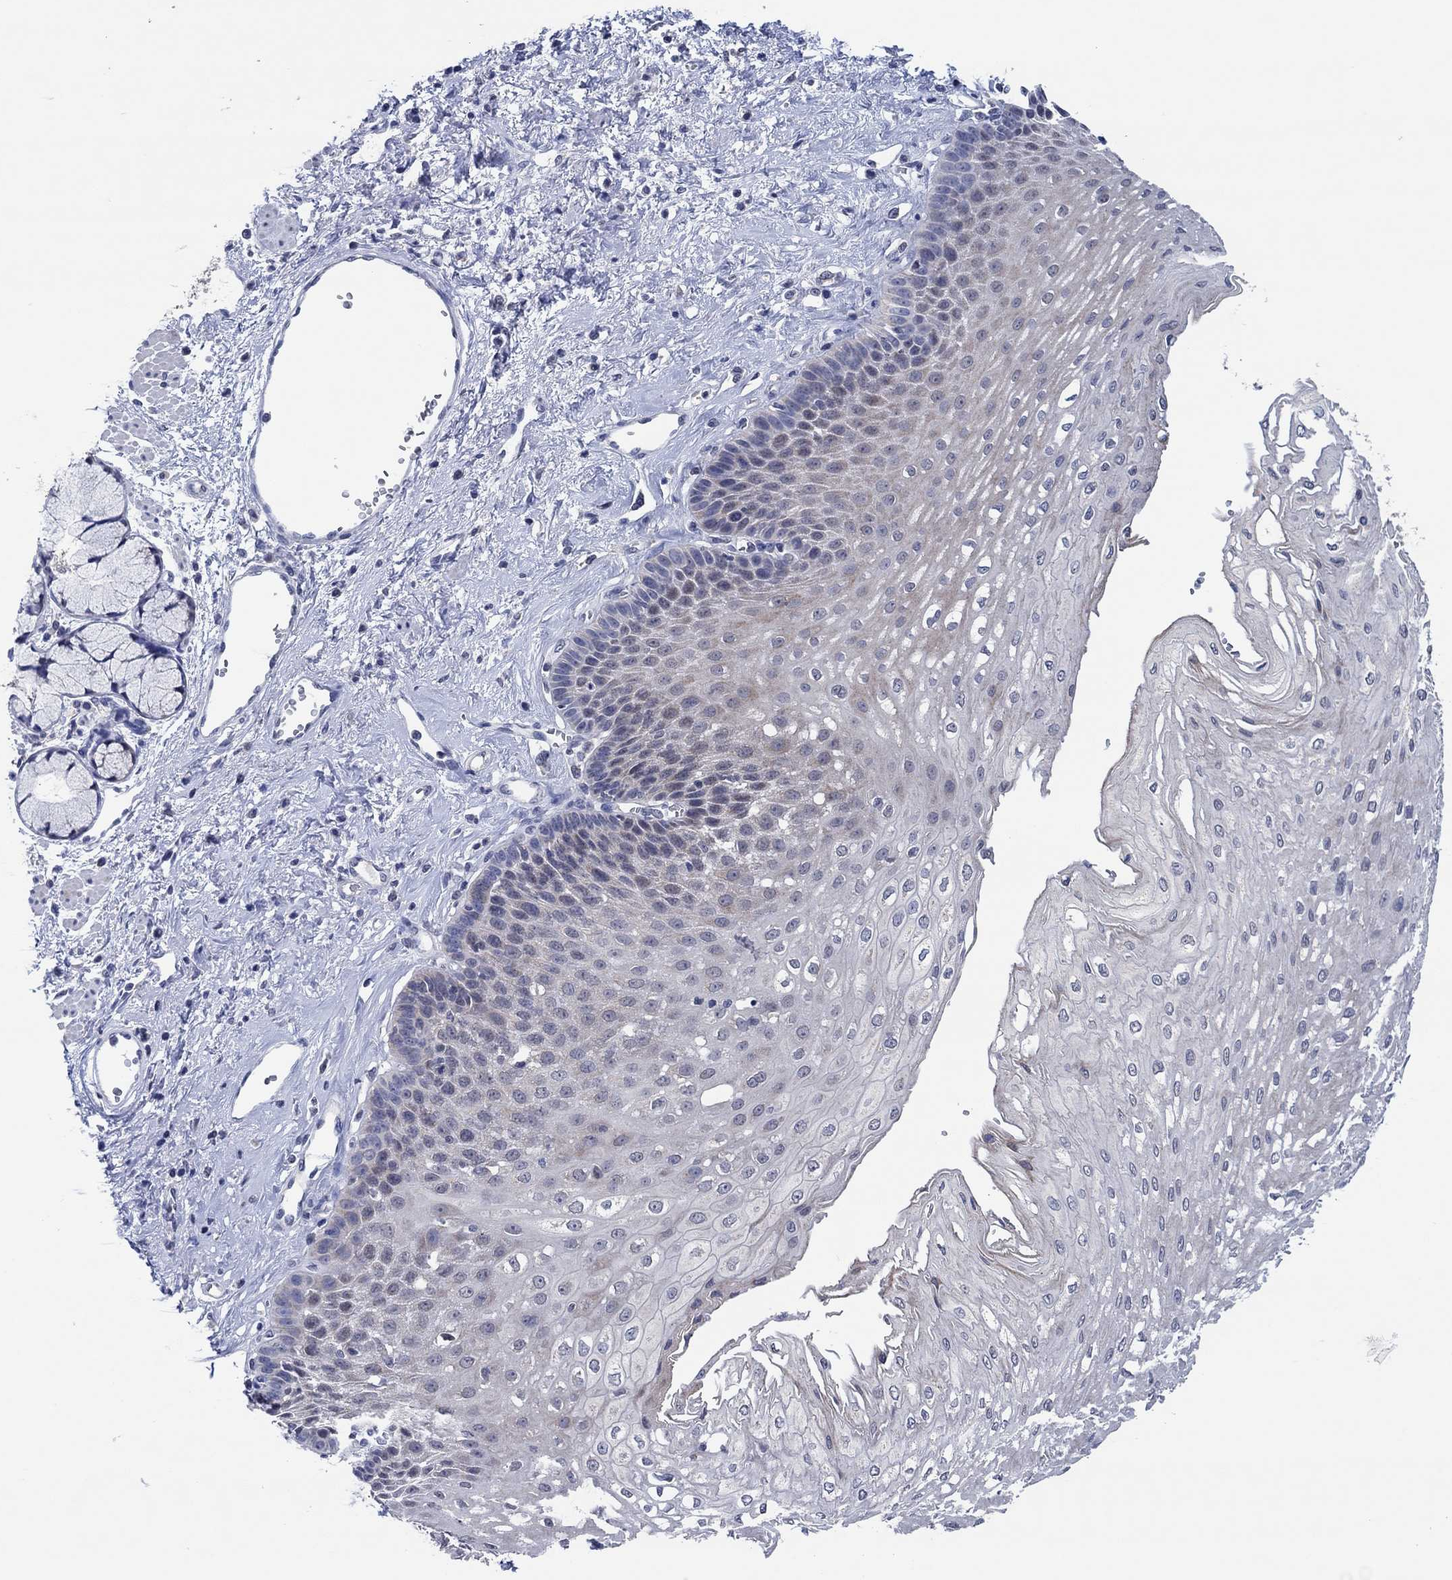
{"staining": {"intensity": "weak", "quantity": "<25%", "location": "cytoplasmic/membranous"}, "tissue": "esophagus", "cell_type": "Squamous epithelial cells", "image_type": "normal", "snomed": [{"axis": "morphology", "description": "Normal tissue, NOS"}, {"axis": "topography", "description": "Esophagus"}], "caption": "IHC photomicrograph of normal human esophagus stained for a protein (brown), which demonstrates no staining in squamous epithelial cells. Nuclei are stained in blue.", "gene": "PRRT3", "patient": {"sex": "female", "age": 62}}